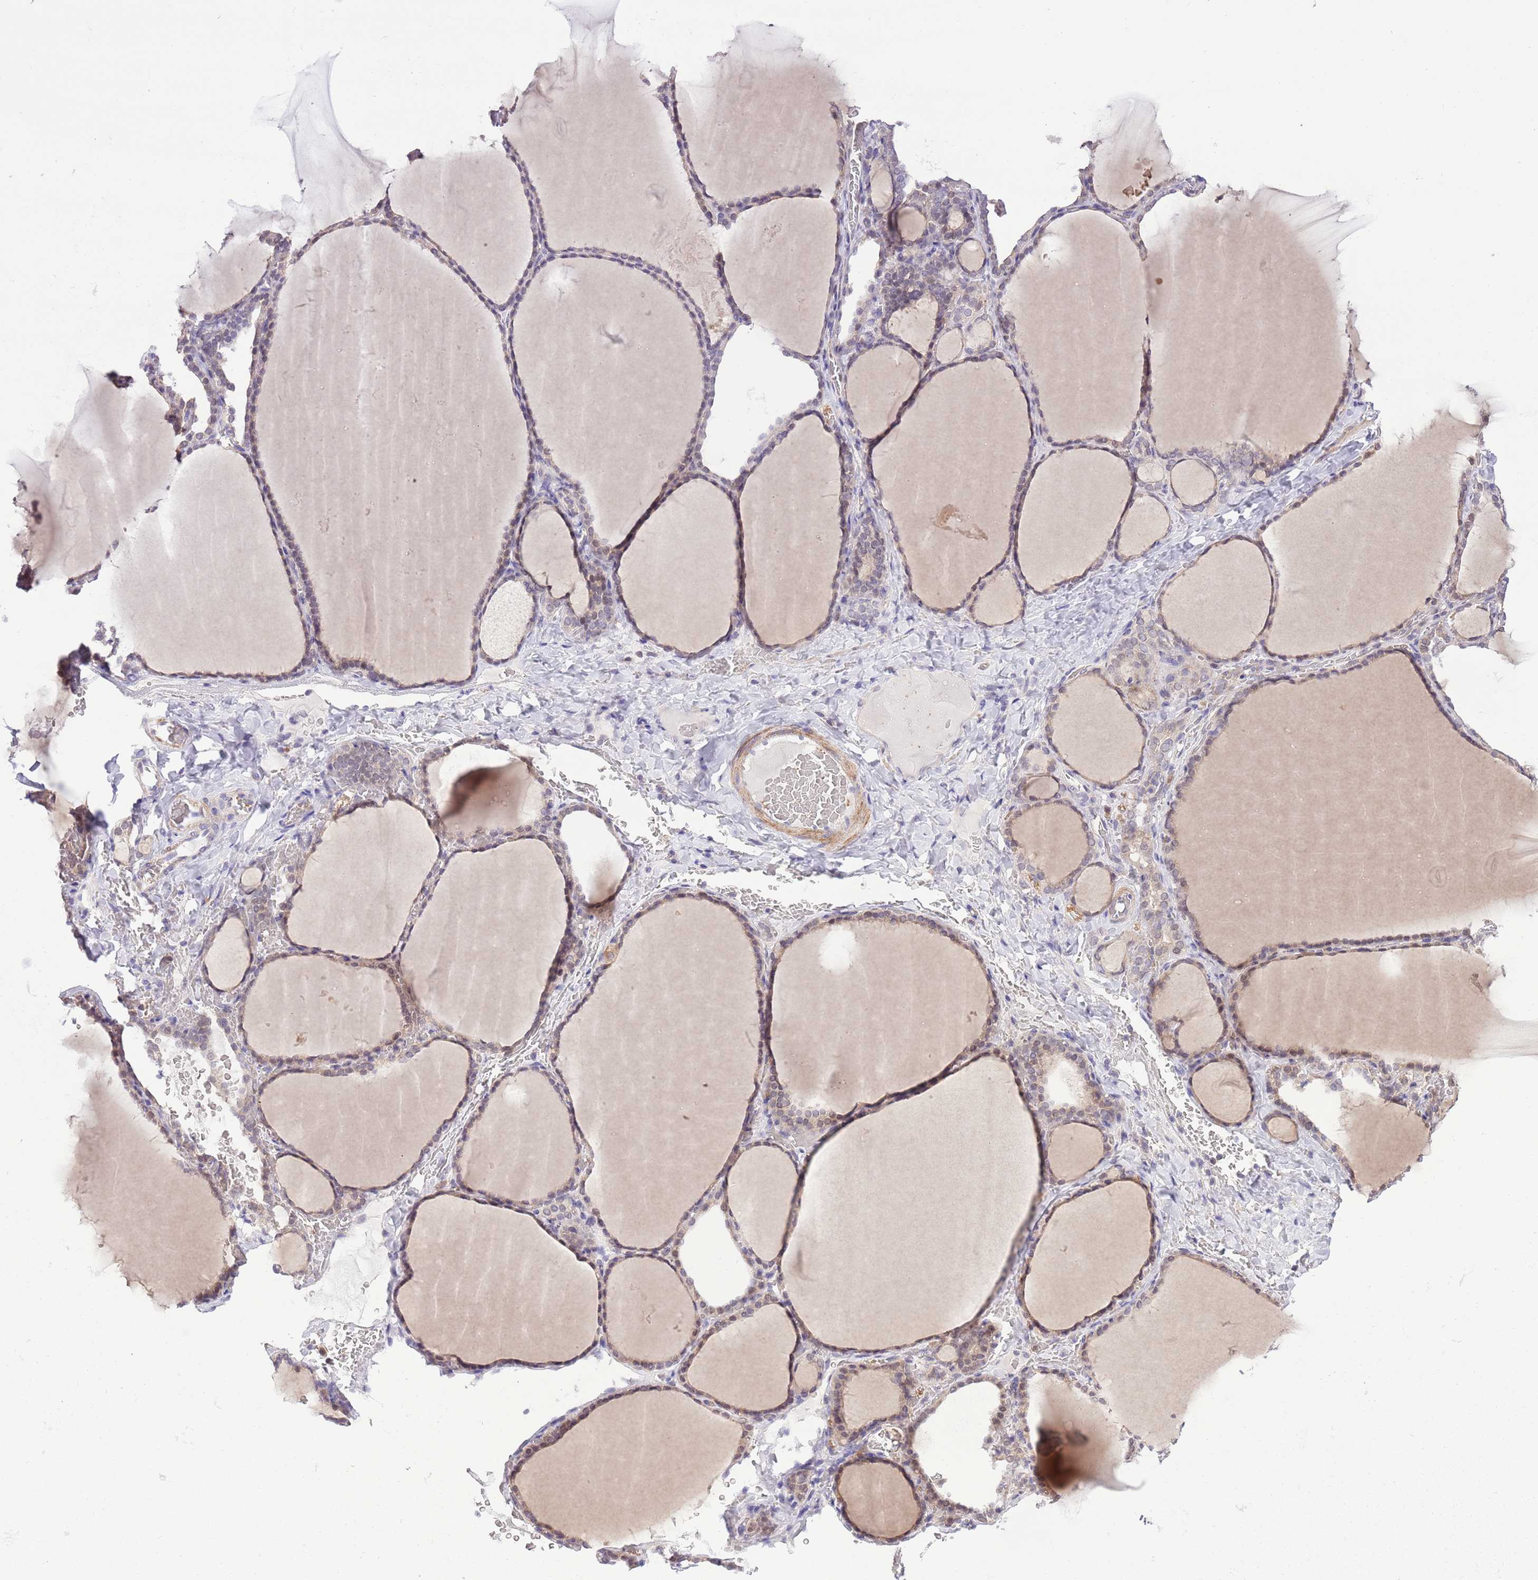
{"staining": {"intensity": "moderate", "quantity": ">75%", "location": "cytoplasmic/membranous,nuclear"}, "tissue": "thyroid gland", "cell_type": "Glandular cells", "image_type": "normal", "snomed": [{"axis": "morphology", "description": "Normal tissue, NOS"}, {"axis": "topography", "description": "Thyroid gland"}], "caption": "Approximately >75% of glandular cells in unremarkable thyroid gland display moderate cytoplasmic/membranous,nuclear protein expression as visualized by brown immunohistochemical staining.", "gene": "GALK2", "patient": {"sex": "female", "age": 39}}